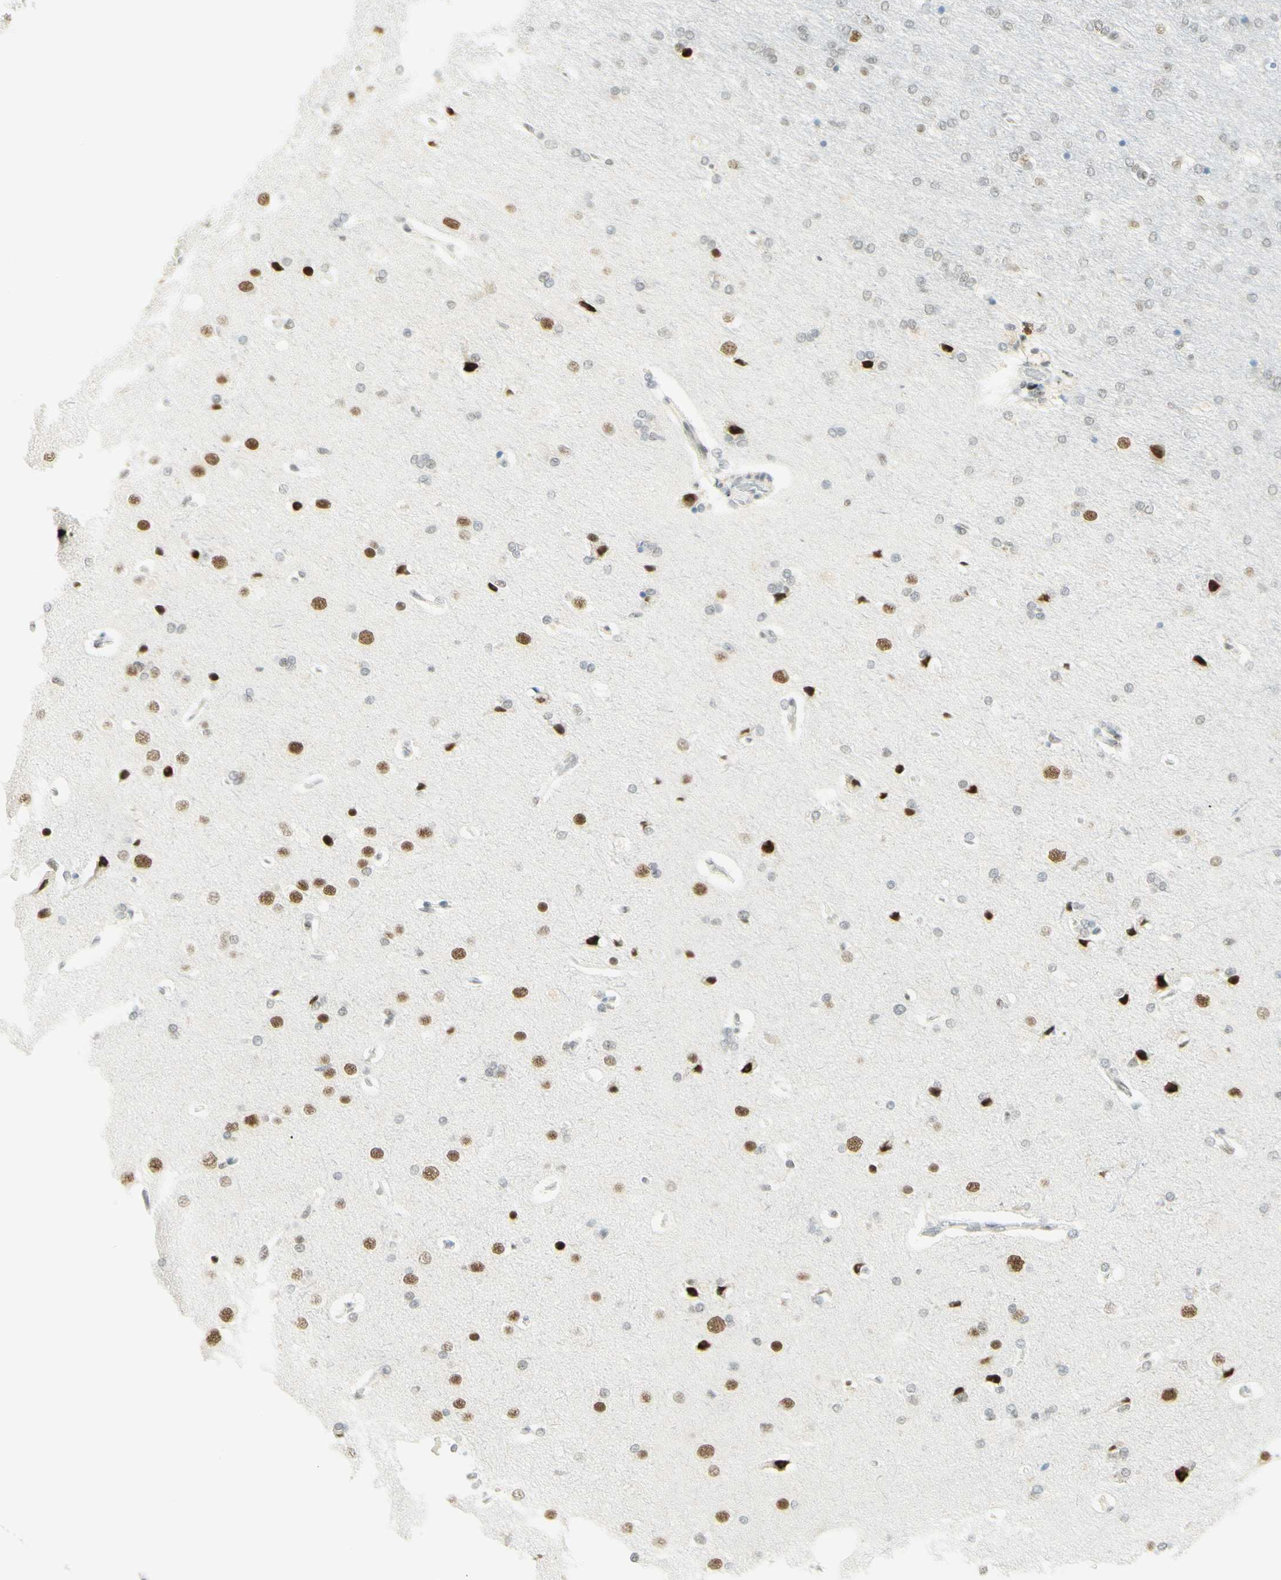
{"staining": {"intensity": "negative", "quantity": "none", "location": "none"}, "tissue": "cerebral cortex", "cell_type": "Endothelial cells", "image_type": "normal", "snomed": [{"axis": "morphology", "description": "Normal tissue, NOS"}, {"axis": "topography", "description": "Cerebral cortex"}], "caption": "This is a image of immunohistochemistry staining of normal cerebral cortex, which shows no expression in endothelial cells. (Stains: DAB immunohistochemistry with hematoxylin counter stain, Microscopy: brightfield microscopy at high magnification).", "gene": "PMS2", "patient": {"sex": "male", "age": 62}}